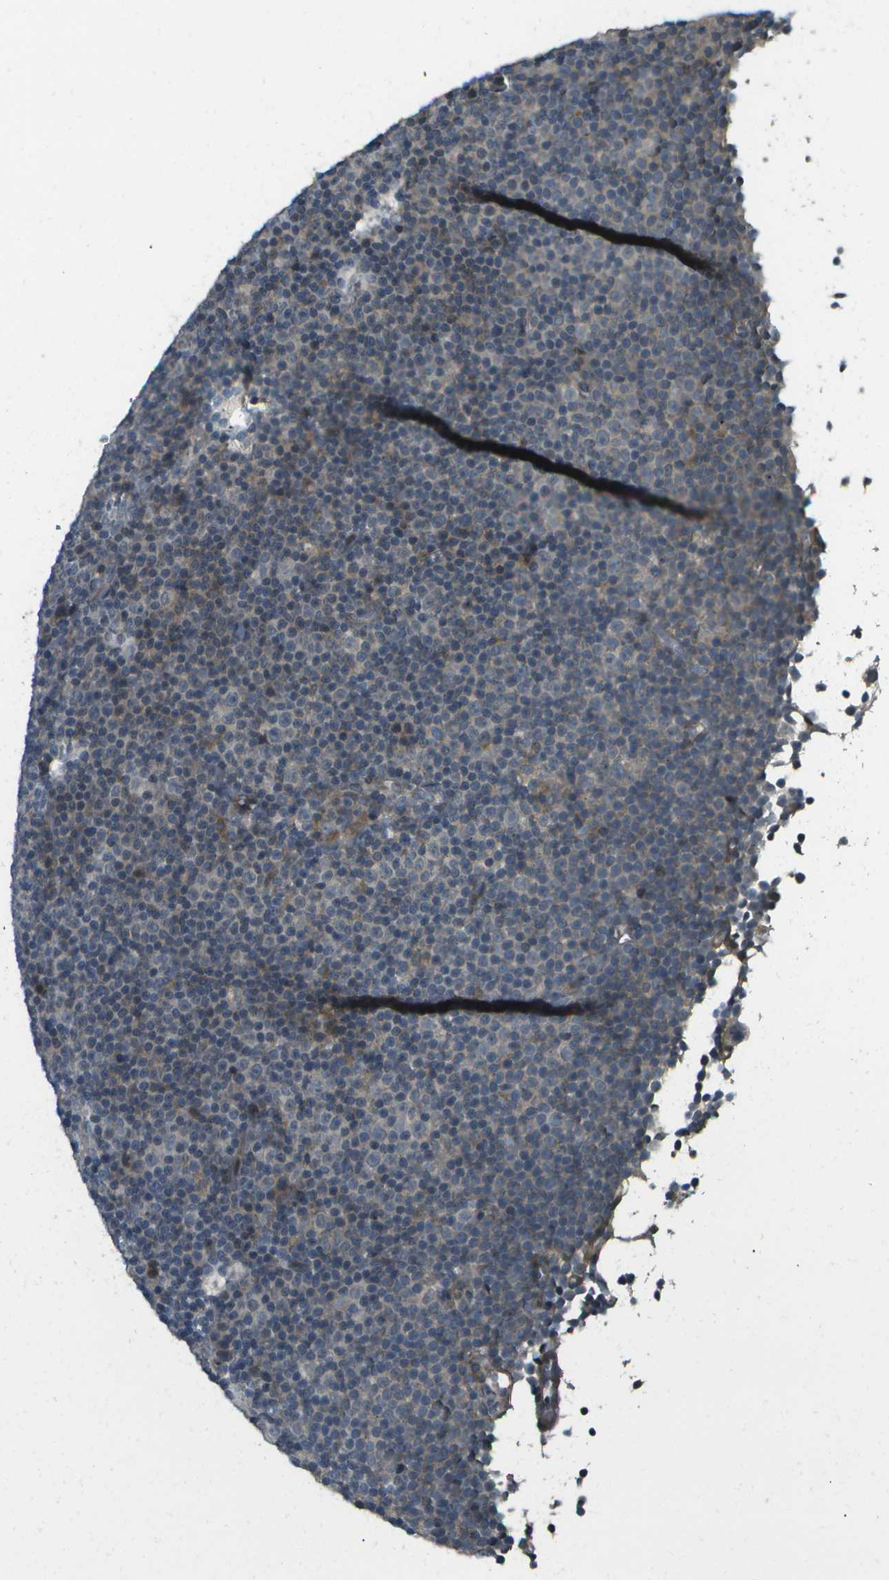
{"staining": {"intensity": "negative", "quantity": "none", "location": "none"}, "tissue": "lymphoma", "cell_type": "Tumor cells", "image_type": "cancer", "snomed": [{"axis": "morphology", "description": "Malignant lymphoma, non-Hodgkin's type, Low grade"}, {"axis": "topography", "description": "Lymph node"}], "caption": "Lymphoma stained for a protein using immunohistochemistry (IHC) shows no expression tumor cells.", "gene": "WNK2", "patient": {"sex": "female", "age": 67}}